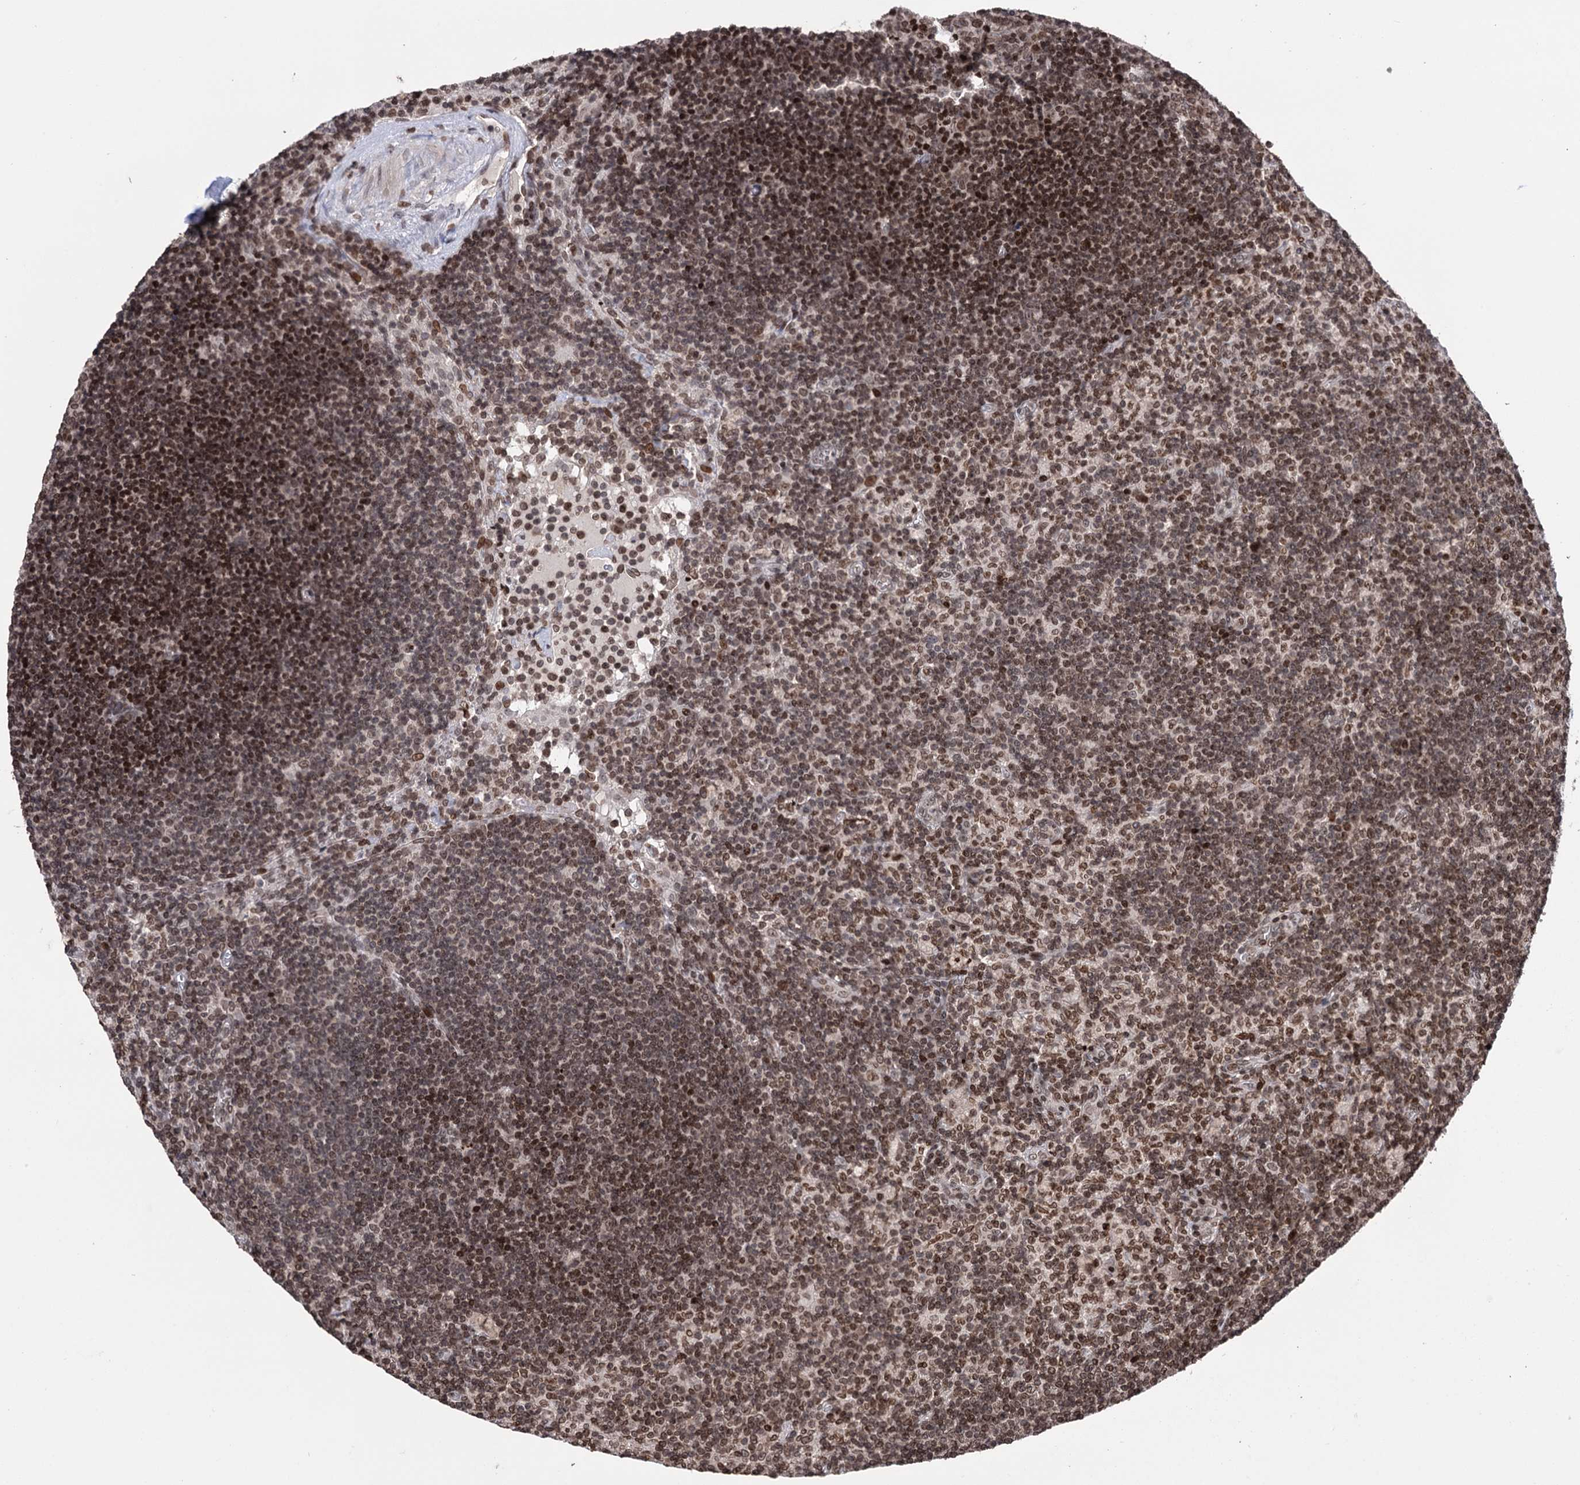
{"staining": {"intensity": "moderate", "quantity": ">75%", "location": "nuclear"}, "tissue": "lymph node", "cell_type": "Germinal center cells", "image_type": "normal", "snomed": [{"axis": "morphology", "description": "Normal tissue, NOS"}, {"axis": "topography", "description": "Lymph node"}], "caption": "Brown immunohistochemical staining in benign lymph node displays moderate nuclear expression in about >75% of germinal center cells.", "gene": "CCDC77", "patient": {"sex": "male", "age": 69}}